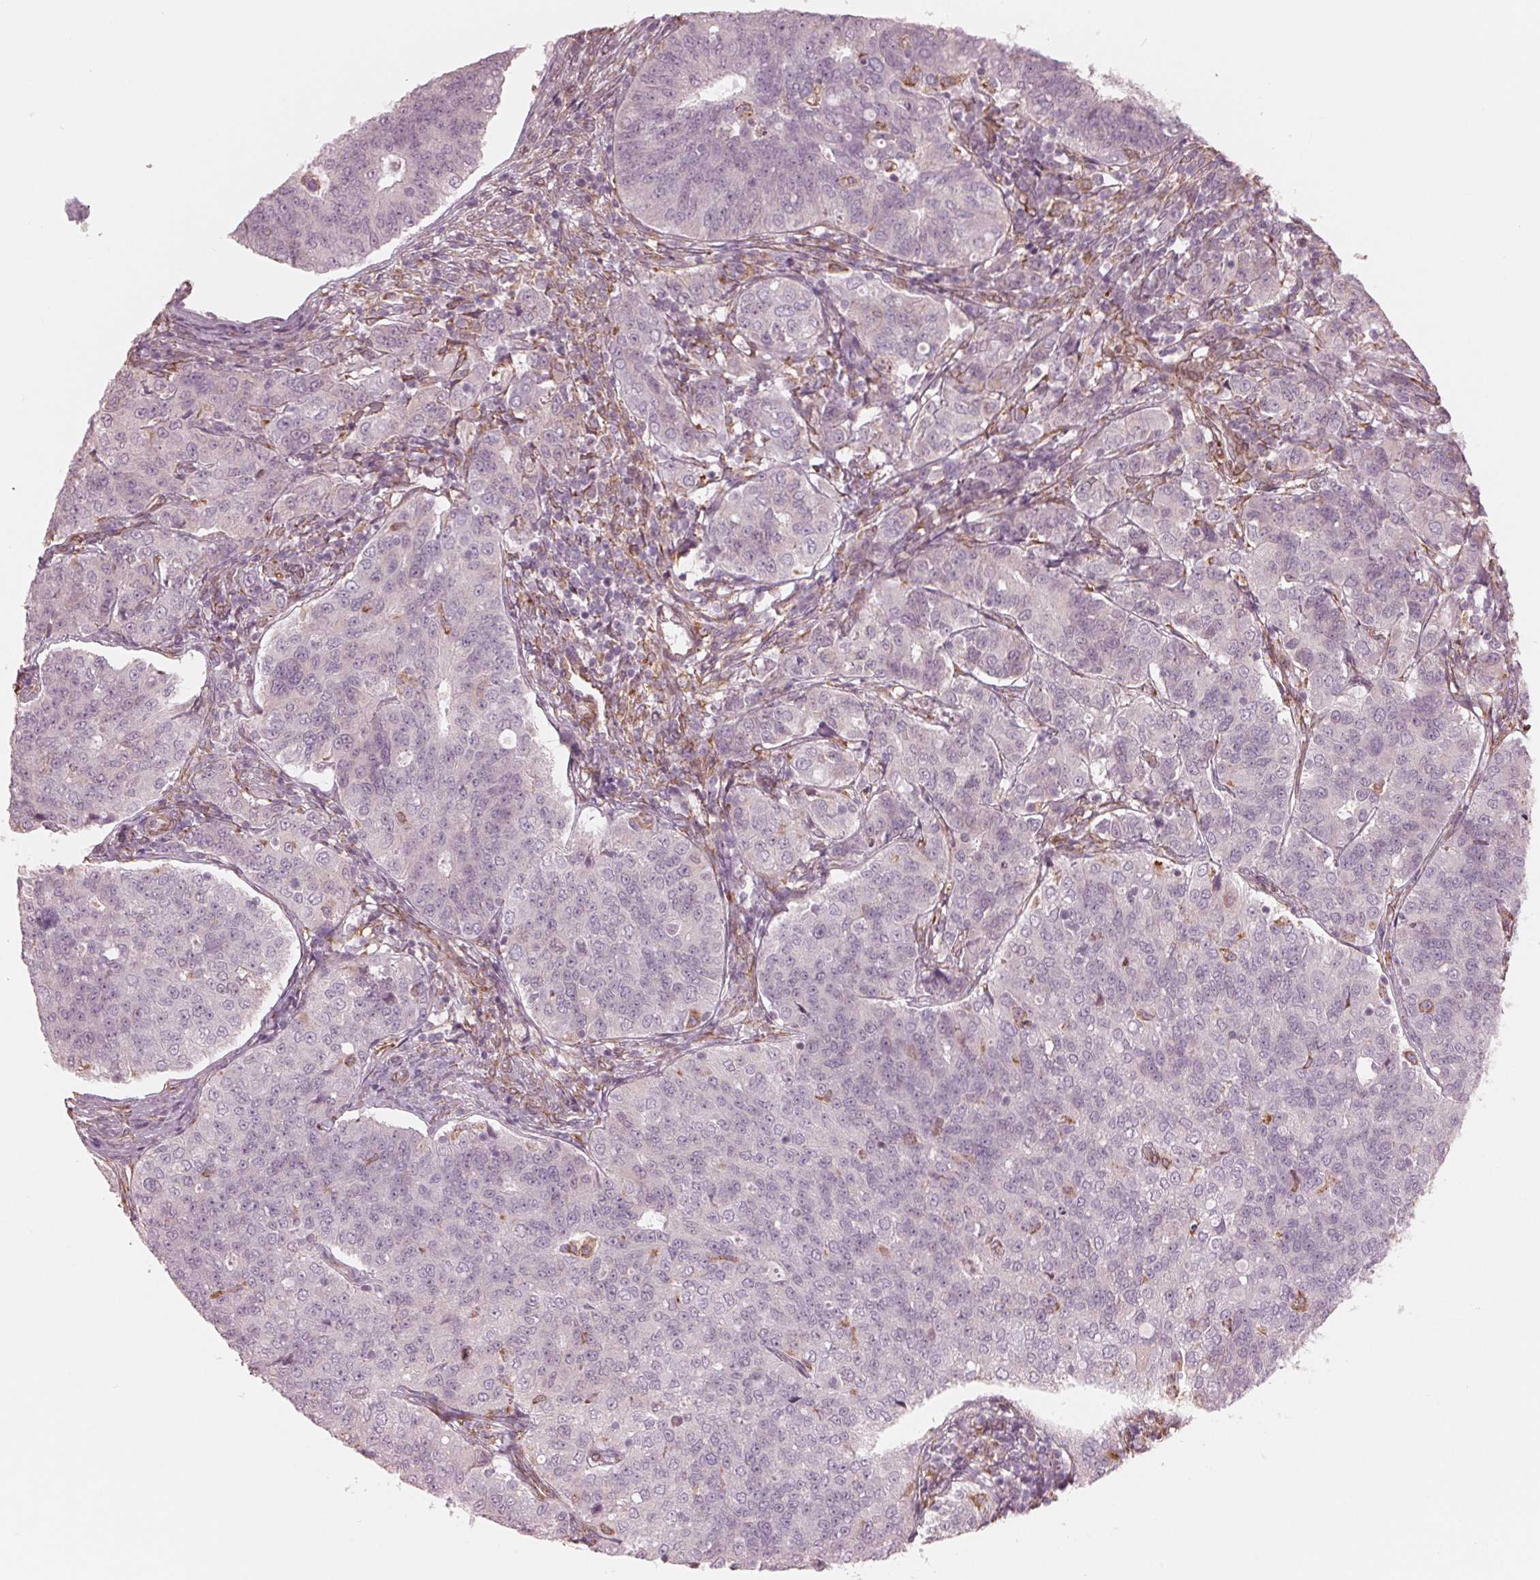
{"staining": {"intensity": "negative", "quantity": "none", "location": "none"}, "tissue": "endometrial cancer", "cell_type": "Tumor cells", "image_type": "cancer", "snomed": [{"axis": "morphology", "description": "Adenocarcinoma, NOS"}, {"axis": "topography", "description": "Endometrium"}], "caption": "This is an IHC micrograph of endometrial cancer (adenocarcinoma). There is no expression in tumor cells.", "gene": "IKBIP", "patient": {"sex": "female", "age": 43}}